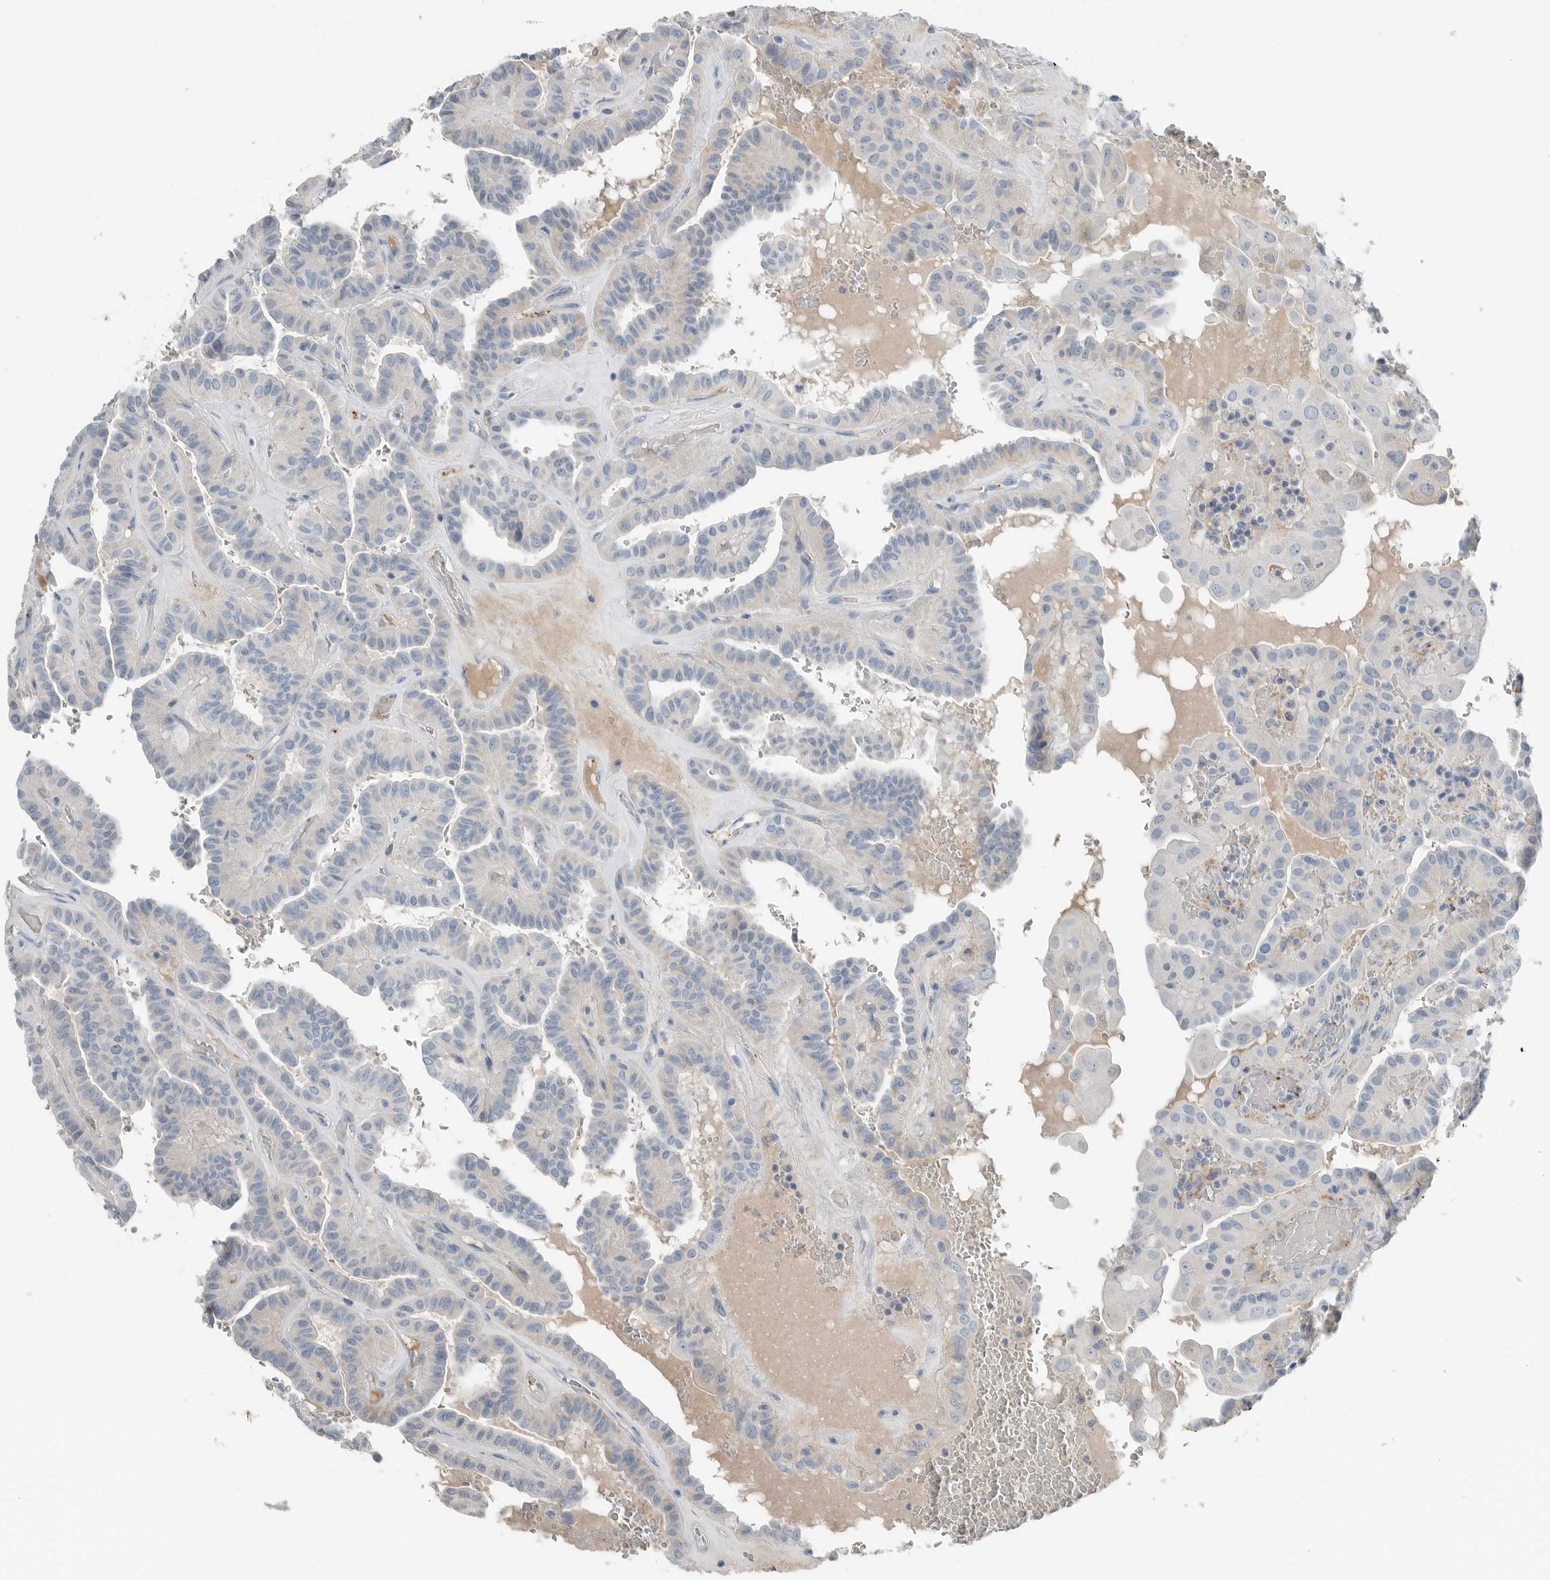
{"staining": {"intensity": "negative", "quantity": "none", "location": "none"}, "tissue": "thyroid cancer", "cell_type": "Tumor cells", "image_type": "cancer", "snomed": [{"axis": "morphology", "description": "Papillary adenocarcinoma, NOS"}, {"axis": "topography", "description": "Thyroid gland"}], "caption": "Protein analysis of papillary adenocarcinoma (thyroid) reveals no significant positivity in tumor cells.", "gene": "SERPINB7", "patient": {"sex": "male", "age": 77}}